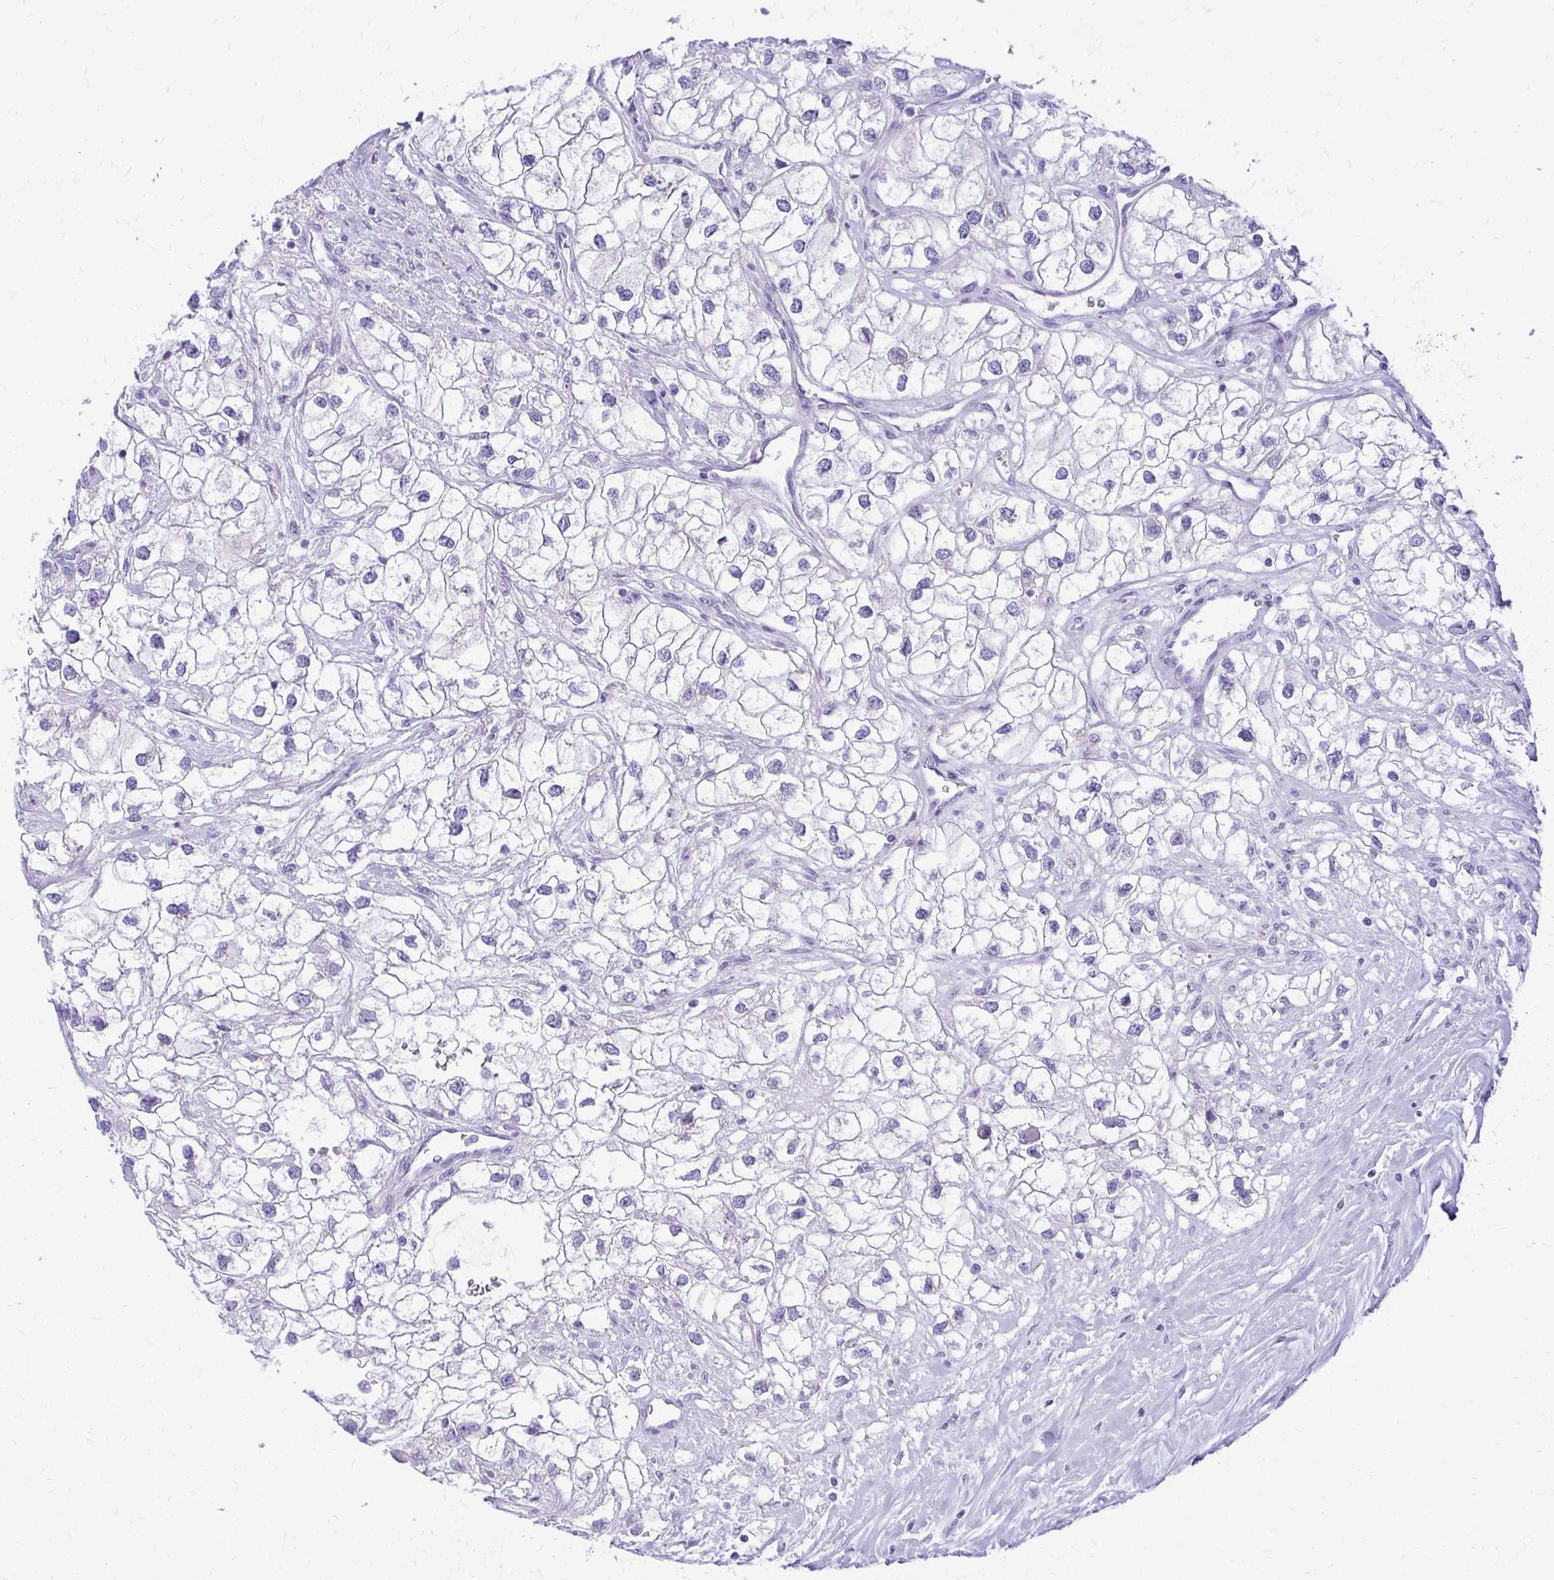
{"staining": {"intensity": "negative", "quantity": "none", "location": "none"}, "tissue": "renal cancer", "cell_type": "Tumor cells", "image_type": "cancer", "snomed": [{"axis": "morphology", "description": "Adenocarcinoma, NOS"}, {"axis": "topography", "description": "Kidney"}], "caption": "The image demonstrates no significant expression in tumor cells of renal cancer (adenocarcinoma).", "gene": "RALYL", "patient": {"sex": "male", "age": 59}}